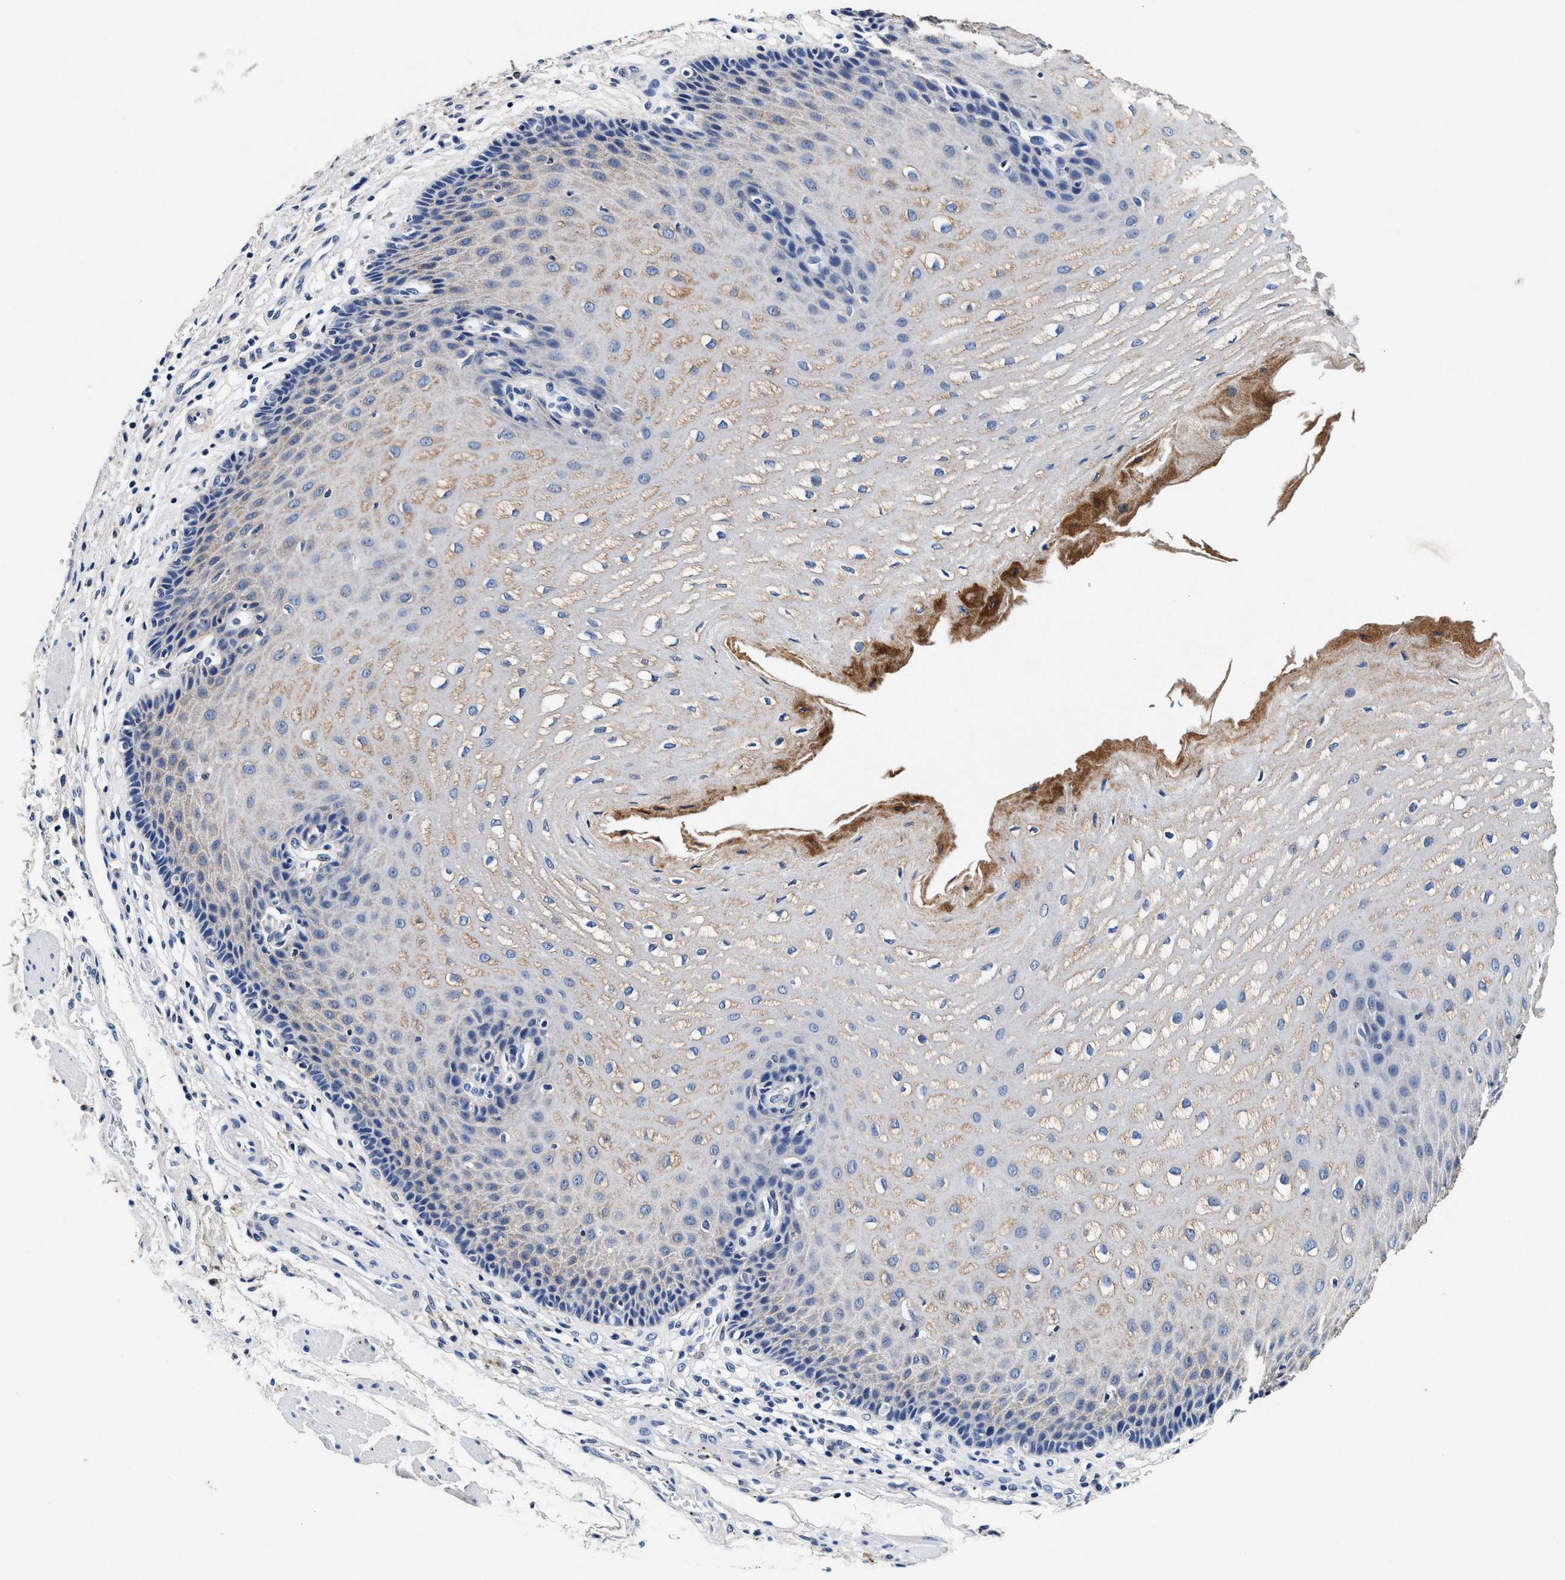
{"staining": {"intensity": "moderate", "quantity": "<25%", "location": "cytoplasmic/membranous"}, "tissue": "esophagus", "cell_type": "Squamous epithelial cells", "image_type": "normal", "snomed": [{"axis": "morphology", "description": "Normal tissue, NOS"}, {"axis": "topography", "description": "Esophagus"}], "caption": "A high-resolution image shows immunohistochemistry staining of normal esophagus, which reveals moderate cytoplasmic/membranous expression in about <25% of squamous epithelial cells. (DAB (3,3'-diaminobenzidine) IHC with brightfield microscopy, high magnification).", "gene": "SLC8A1", "patient": {"sex": "male", "age": 54}}